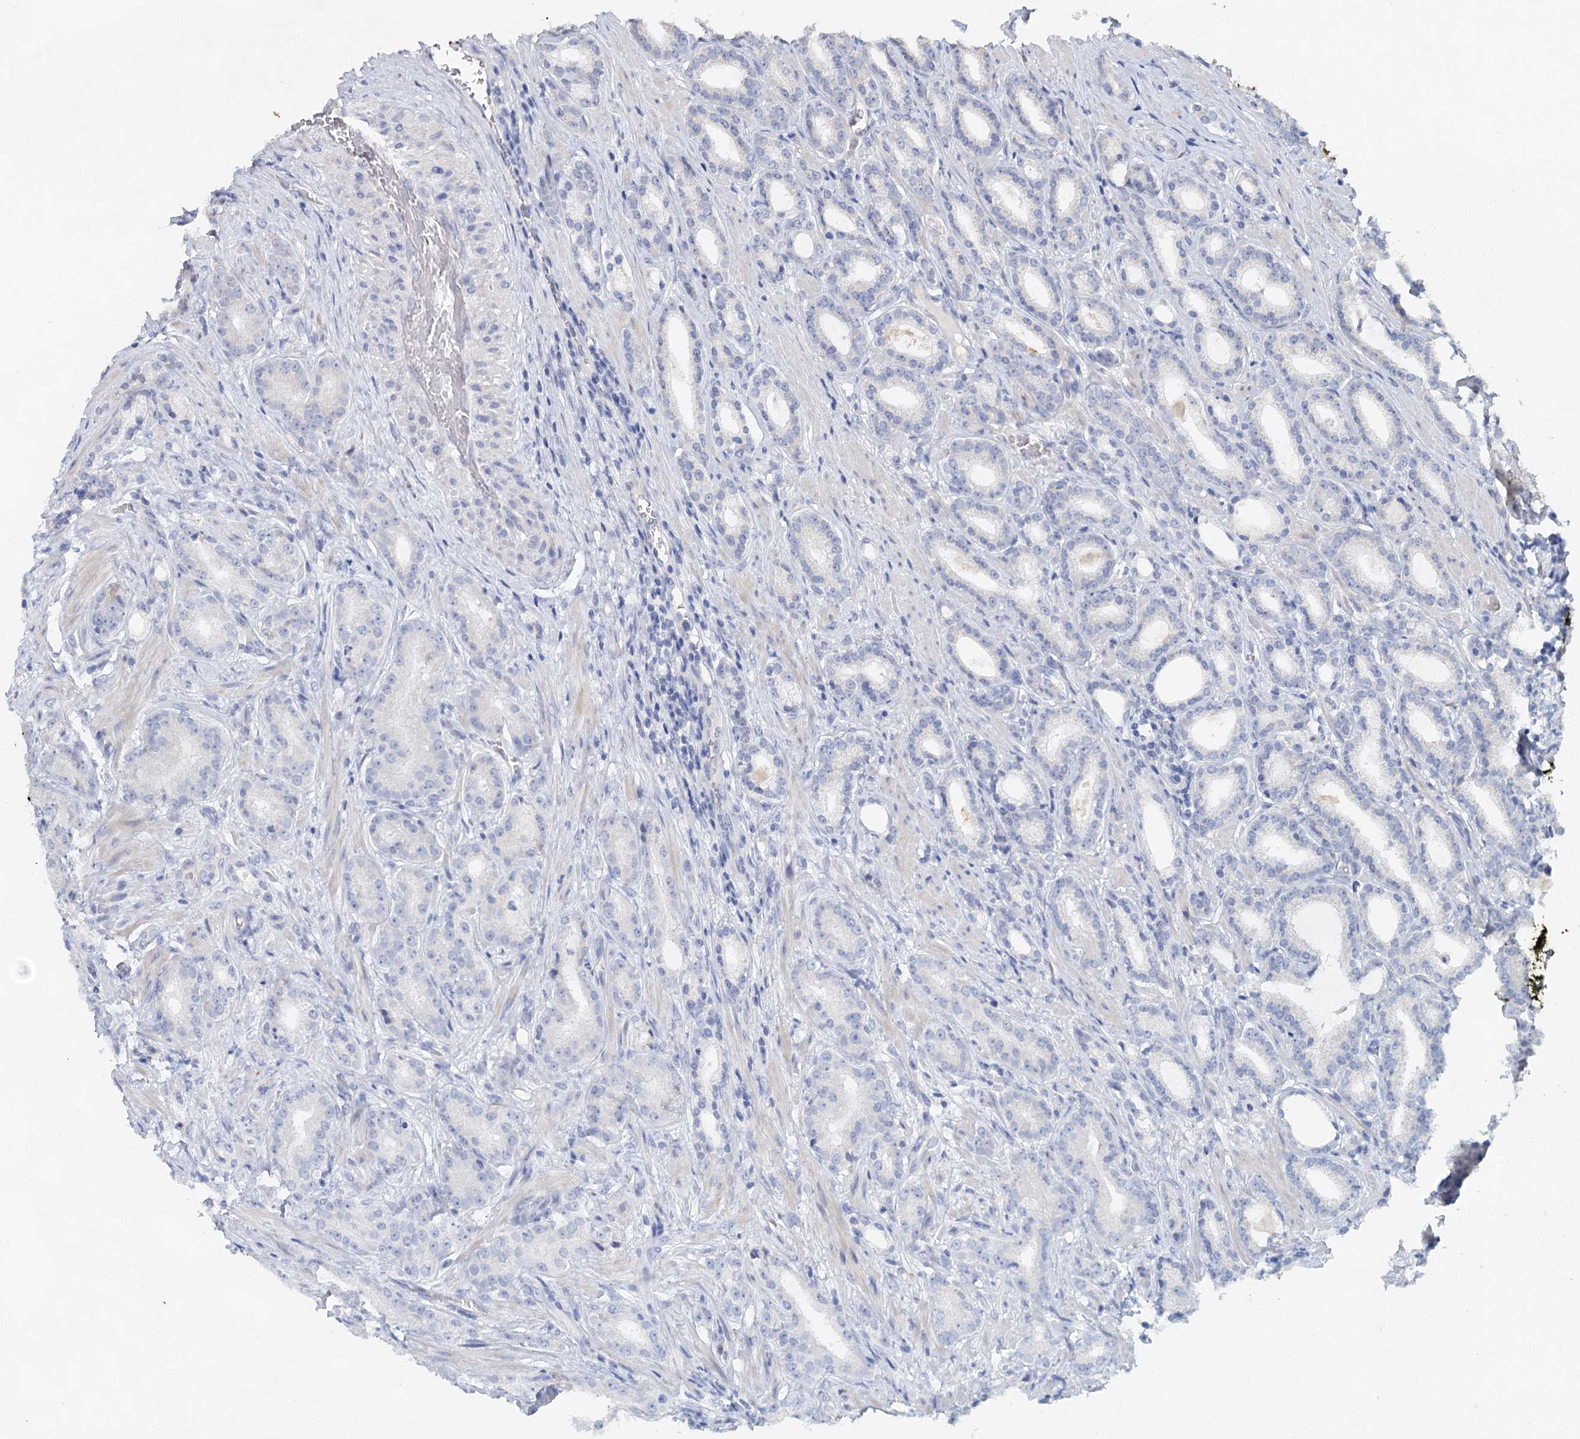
{"staining": {"intensity": "negative", "quantity": "none", "location": "none"}, "tissue": "prostate cancer", "cell_type": "Tumor cells", "image_type": "cancer", "snomed": [{"axis": "morphology", "description": "Adenocarcinoma, Low grade"}, {"axis": "topography", "description": "Prostate"}], "caption": "A high-resolution micrograph shows immunohistochemistry staining of prostate cancer, which reveals no significant staining in tumor cells.", "gene": "MYL6B", "patient": {"sex": "male", "age": 71}}